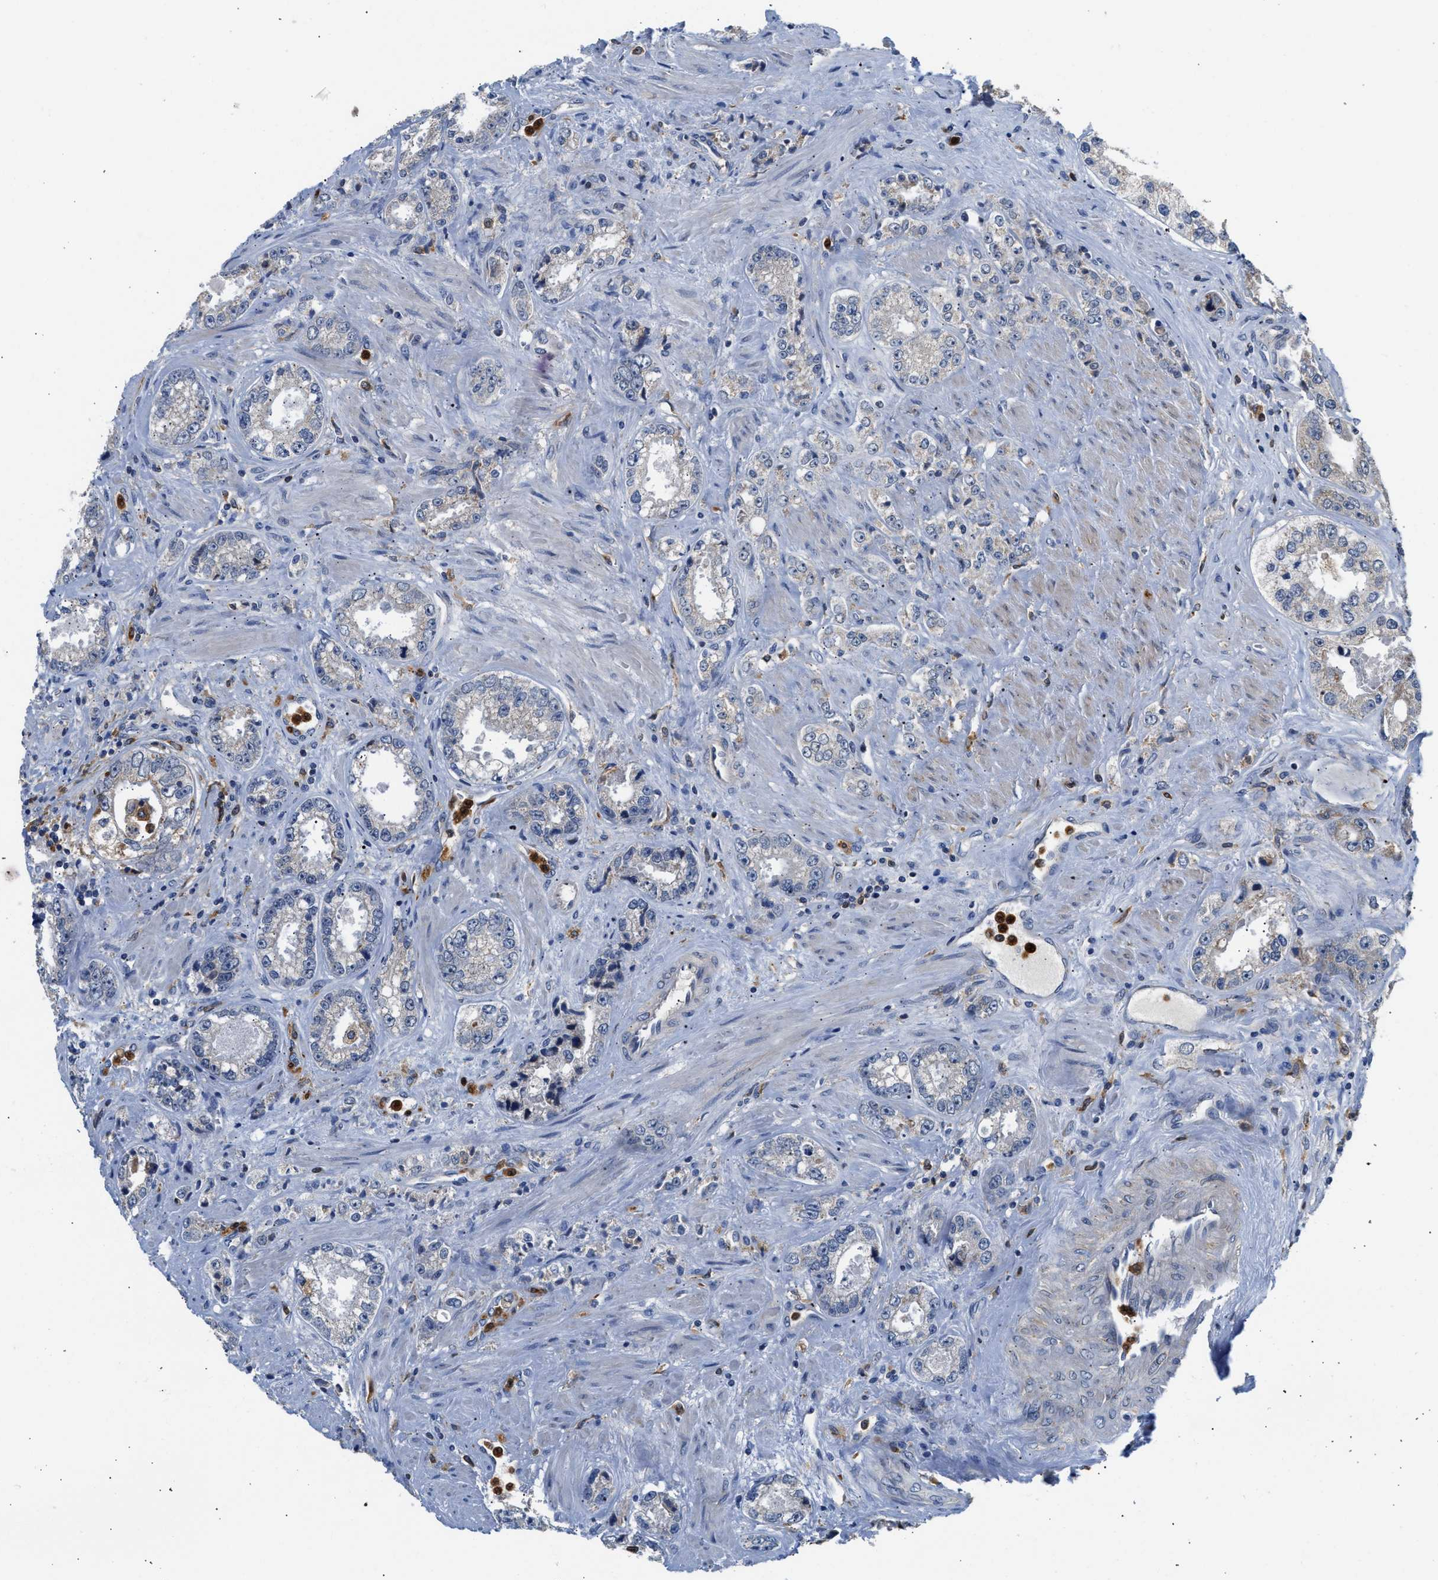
{"staining": {"intensity": "negative", "quantity": "none", "location": "none"}, "tissue": "prostate cancer", "cell_type": "Tumor cells", "image_type": "cancer", "snomed": [{"axis": "morphology", "description": "Adenocarcinoma, High grade"}, {"axis": "topography", "description": "Prostate"}], "caption": "Human prostate cancer stained for a protein using immunohistochemistry (IHC) shows no staining in tumor cells.", "gene": "RAB31", "patient": {"sex": "male", "age": 61}}